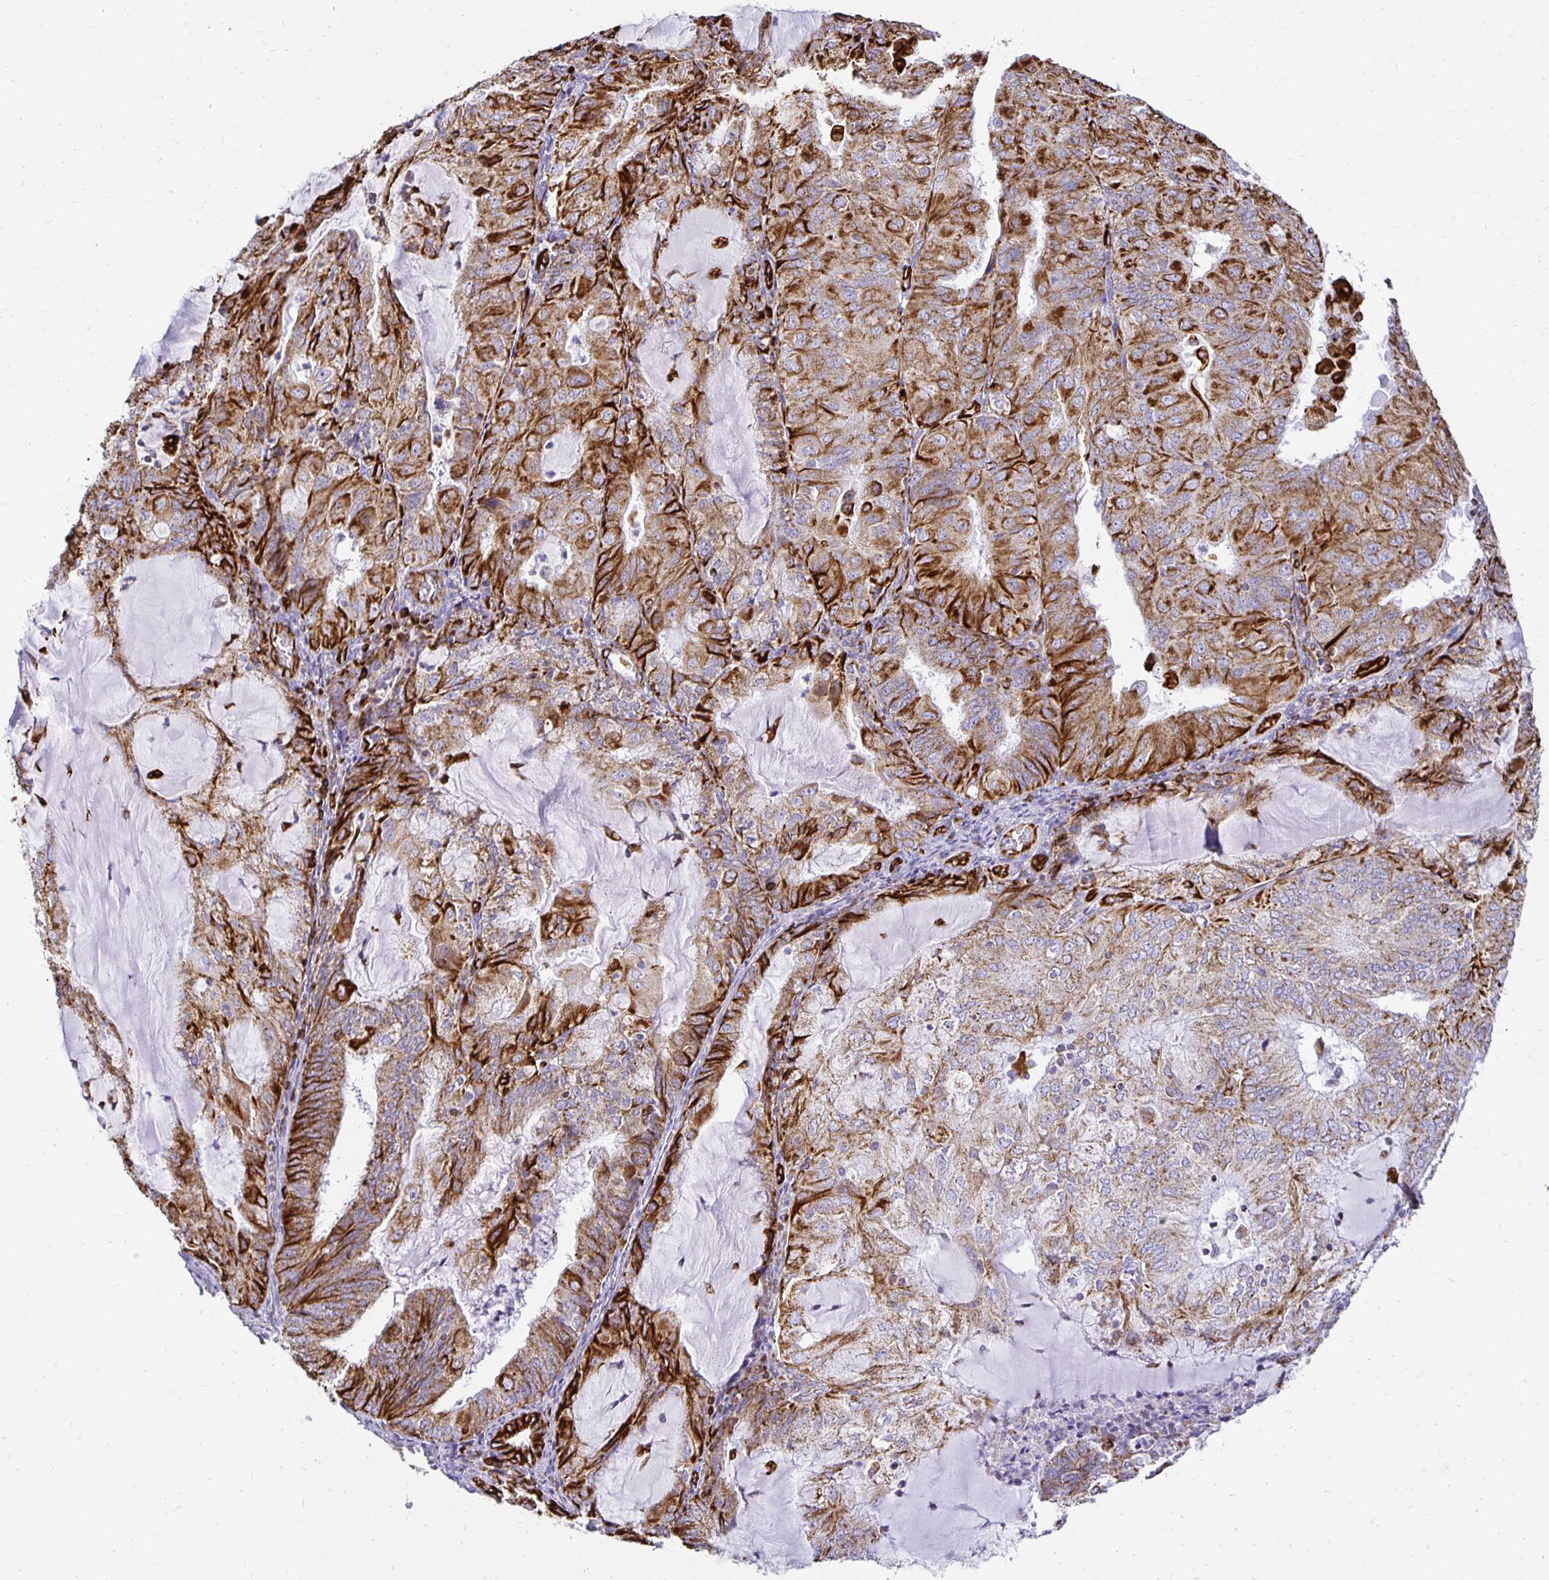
{"staining": {"intensity": "strong", "quantity": "25%-75%", "location": "cytoplasmic/membranous"}, "tissue": "endometrial cancer", "cell_type": "Tumor cells", "image_type": "cancer", "snomed": [{"axis": "morphology", "description": "Adenocarcinoma, NOS"}, {"axis": "topography", "description": "Endometrium"}], "caption": "Brown immunohistochemical staining in endometrial cancer (adenocarcinoma) shows strong cytoplasmic/membranous staining in about 25%-75% of tumor cells. Using DAB (brown) and hematoxylin (blue) stains, captured at high magnification using brightfield microscopy.", "gene": "PLAAT2", "patient": {"sex": "female", "age": 81}}